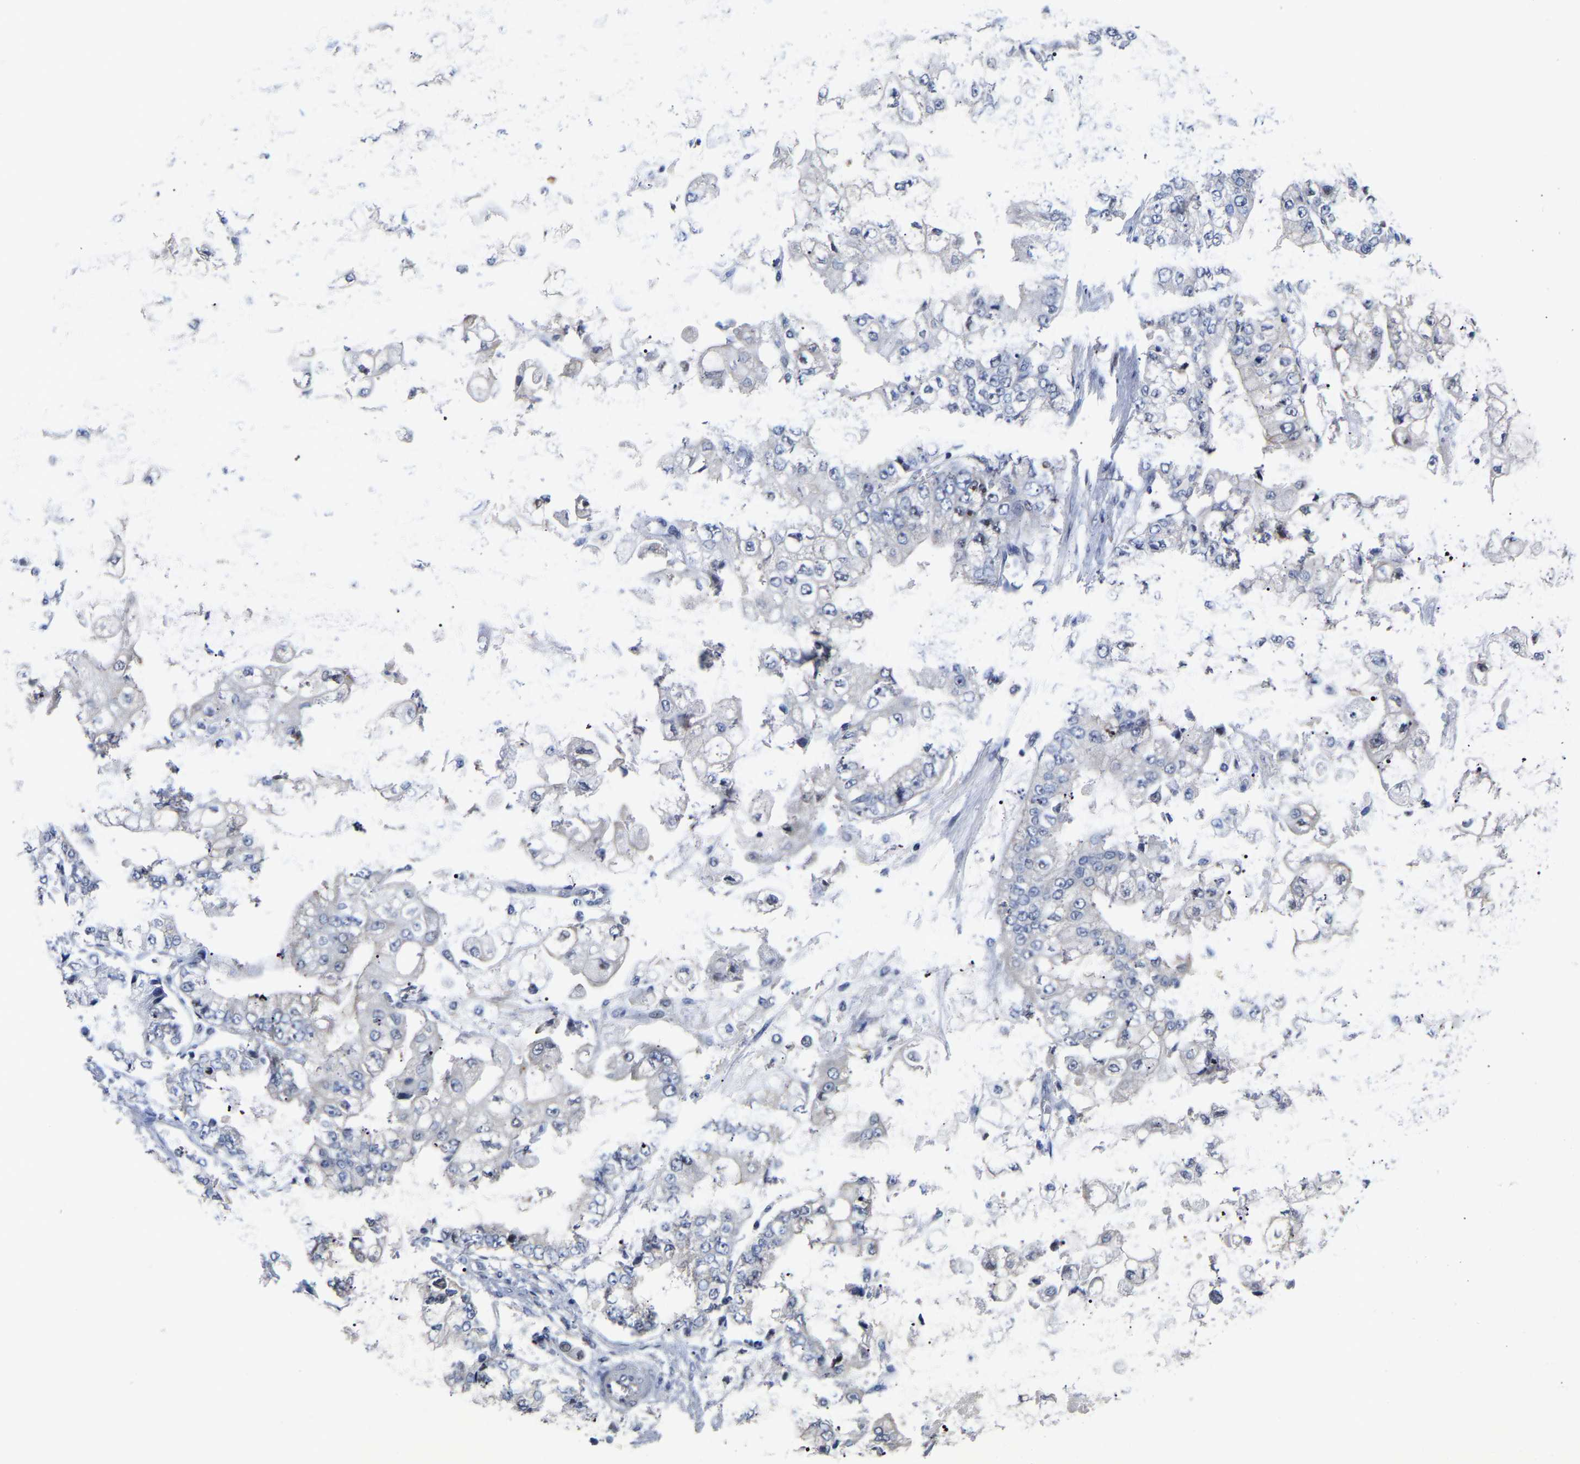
{"staining": {"intensity": "negative", "quantity": "none", "location": "none"}, "tissue": "stomach cancer", "cell_type": "Tumor cells", "image_type": "cancer", "snomed": [{"axis": "morphology", "description": "Adenocarcinoma, NOS"}, {"axis": "topography", "description": "Stomach"}], "caption": "Immunohistochemistry (IHC) image of adenocarcinoma (stomach) stained for a protein (brown), which demonstrates no staining in tumor cells.", "gene": "CCDC6", "patient": {"sex": "male", "age": 76}}